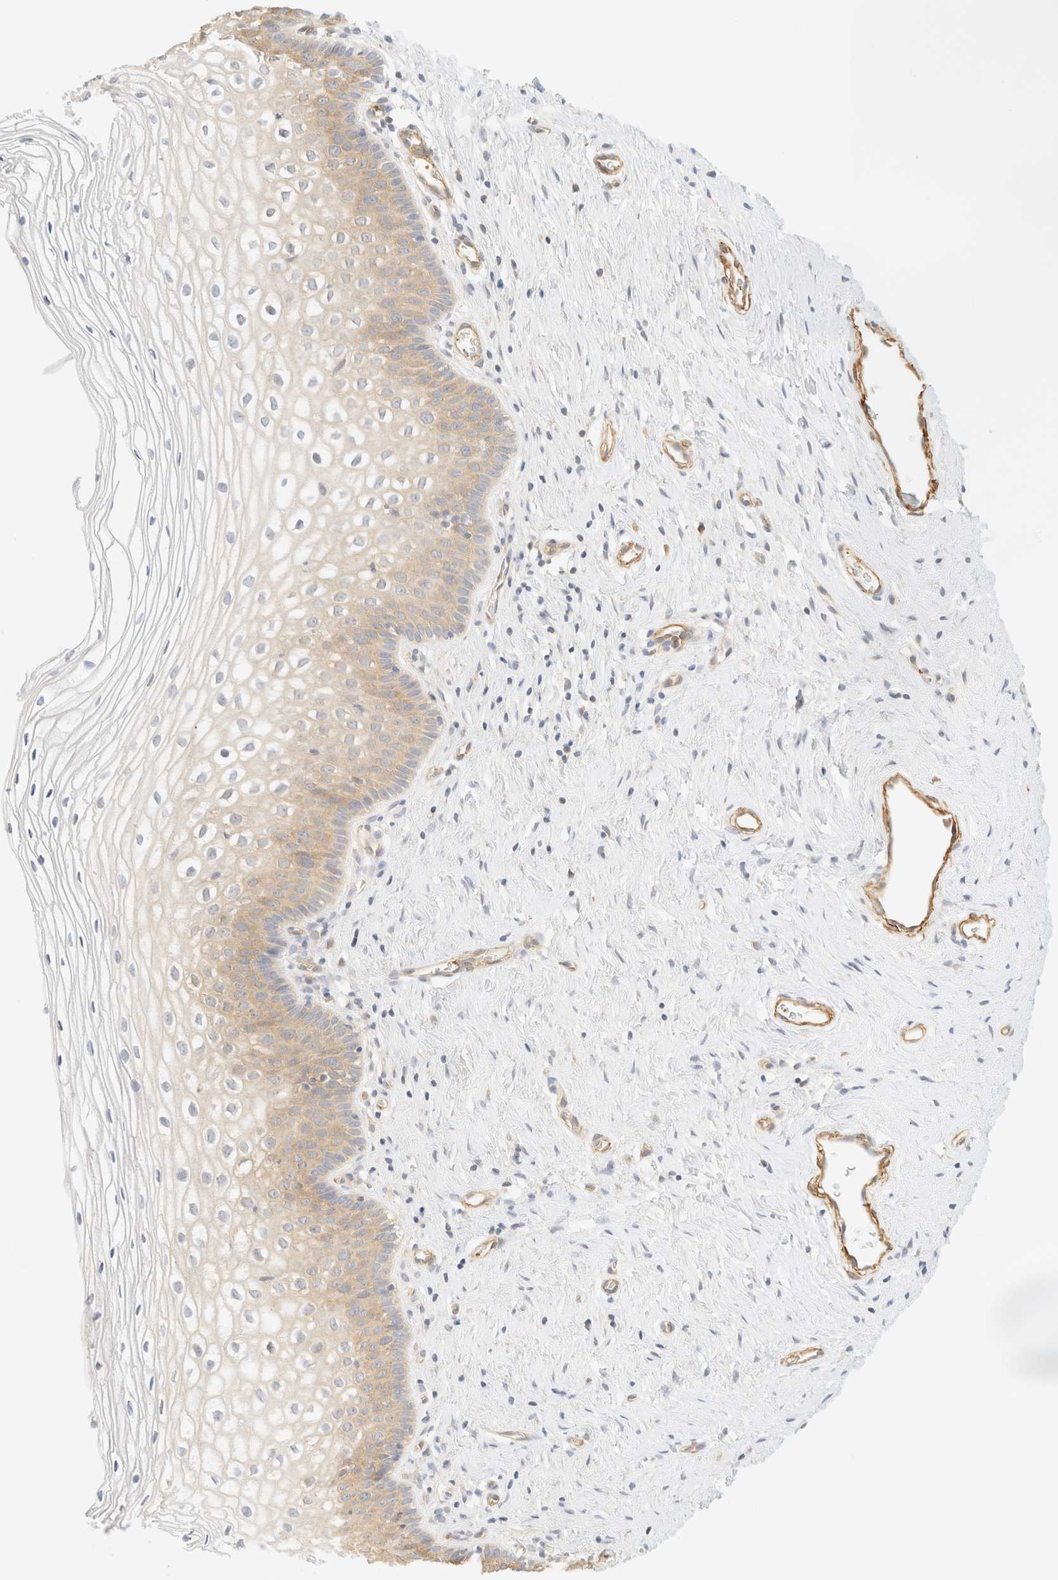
{"staining": {"intensity": "weak", "quantity": "25%-75%", "location": "cytoplasmic/membranous"}, "tissue": "cervix", "cell_type": "Squamous epithelial cells", "image_type": "normal", "snomed": [{"axis": "morphology", "description": "Normal tissue, NOS"}, {"axis": "topography", "description": "Cervix"}], "caption": "A low amount of weak cytoplasmic/membranous positivity is identified in approximately 25%-75% of squamous epithelial cells in unremarkable cervix. (DAB (3,3'-diaminobenzidine) = brown stain, brightfield microscopy at high magnification).", "gene": "OTOP2", "patient": {"sex": "female", "age": 27}}